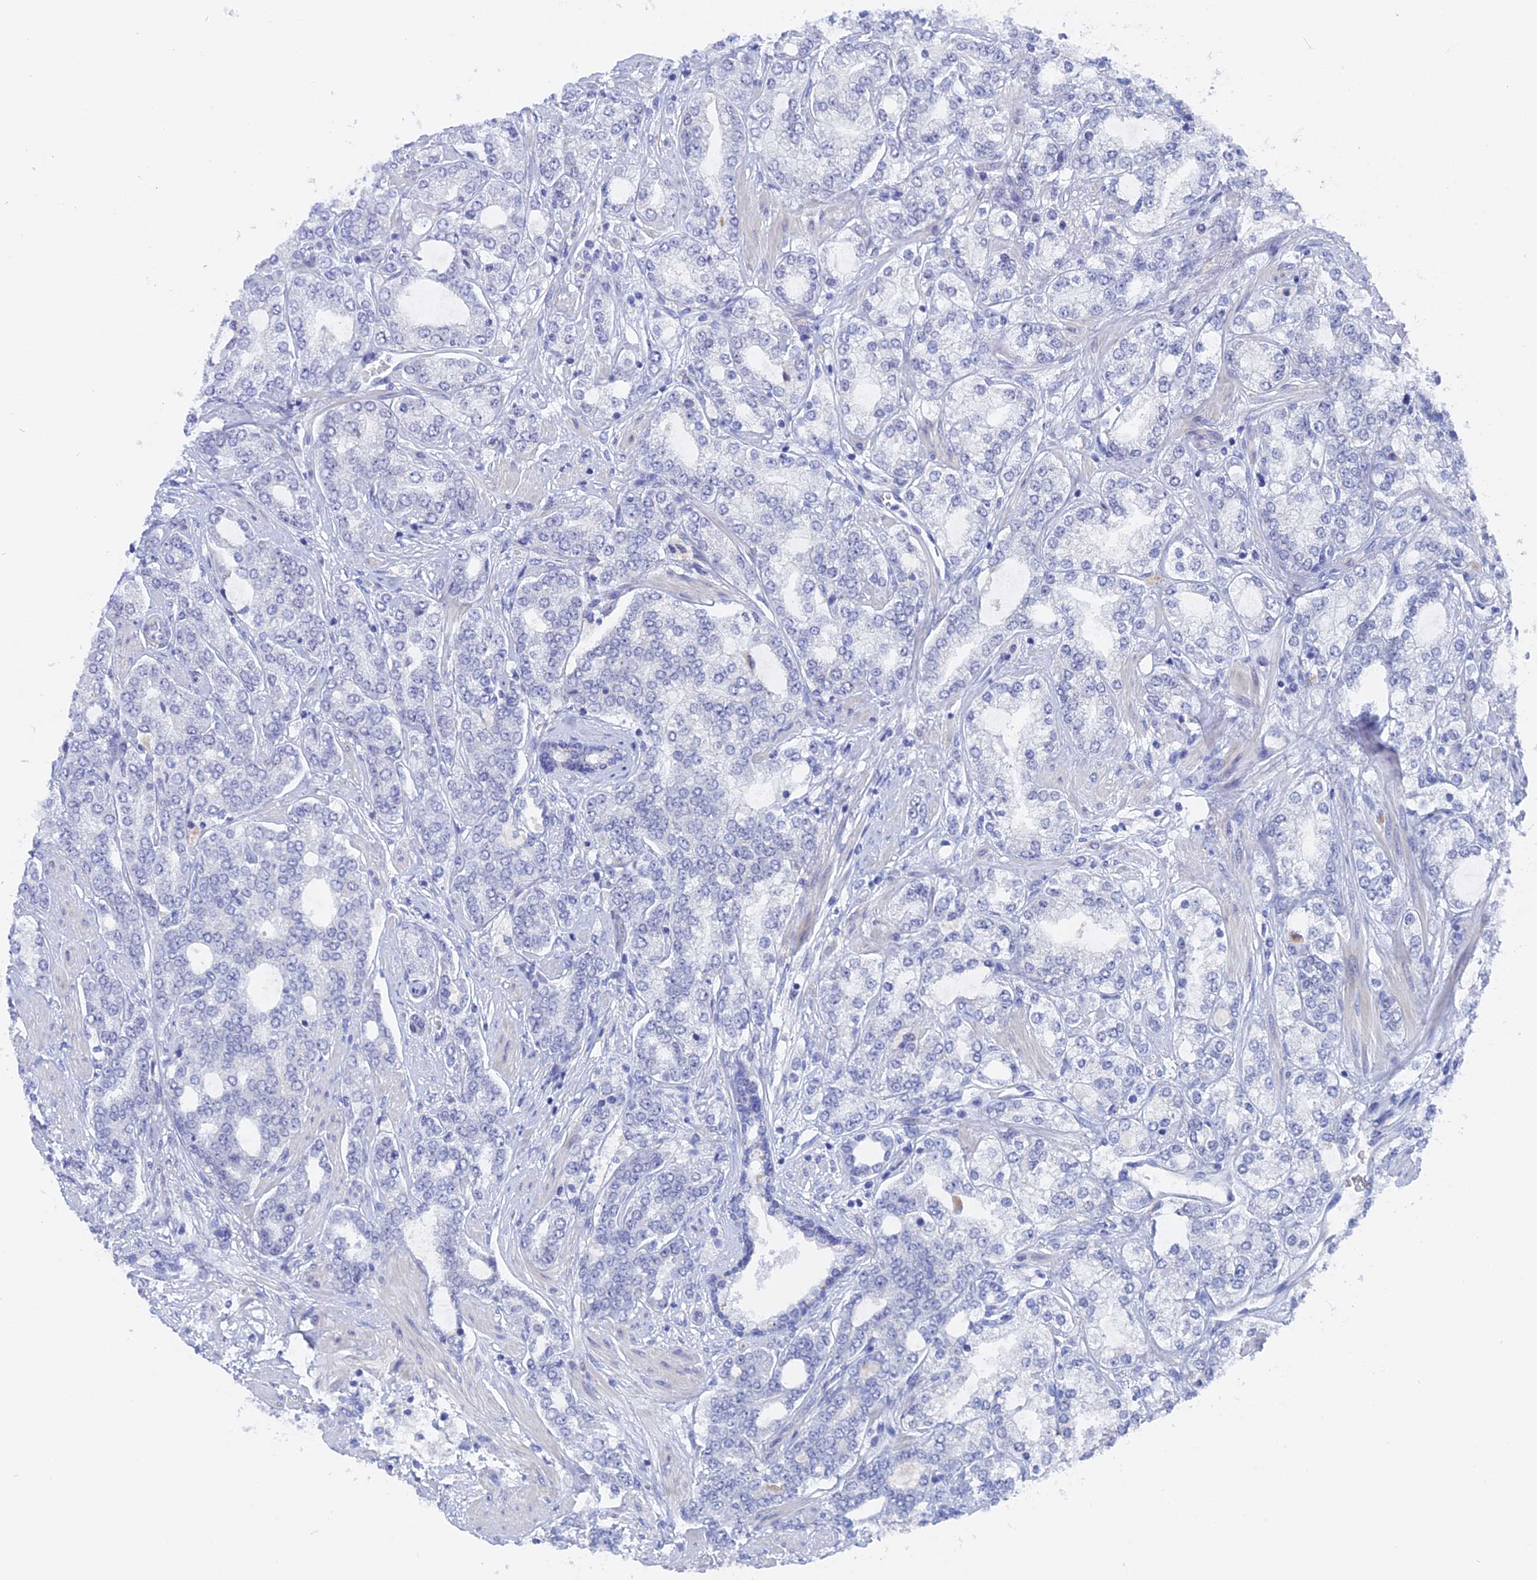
{"staining": {"intensity": "negative", "quantity": "none", "location": "none"}, "tissue": "prostate cancer", "cell_type": "Tumor cells", "image_type": "cancer", "snomed": [{"axis": "morphology", "description": "Adenocarcinoma, High grade"}, {"axis": "topography", "description": "Prostate"}], "caption": "Prostate cancer was stained to show a protein in brown. There is no significant expression in tumor cells. (DAB (3,3'-diaminobenzidine) IHC visualized using brightfield microscopy, high magnification).", "gene": "DACT3", "patient": {"sex": "male", "age": 64}}